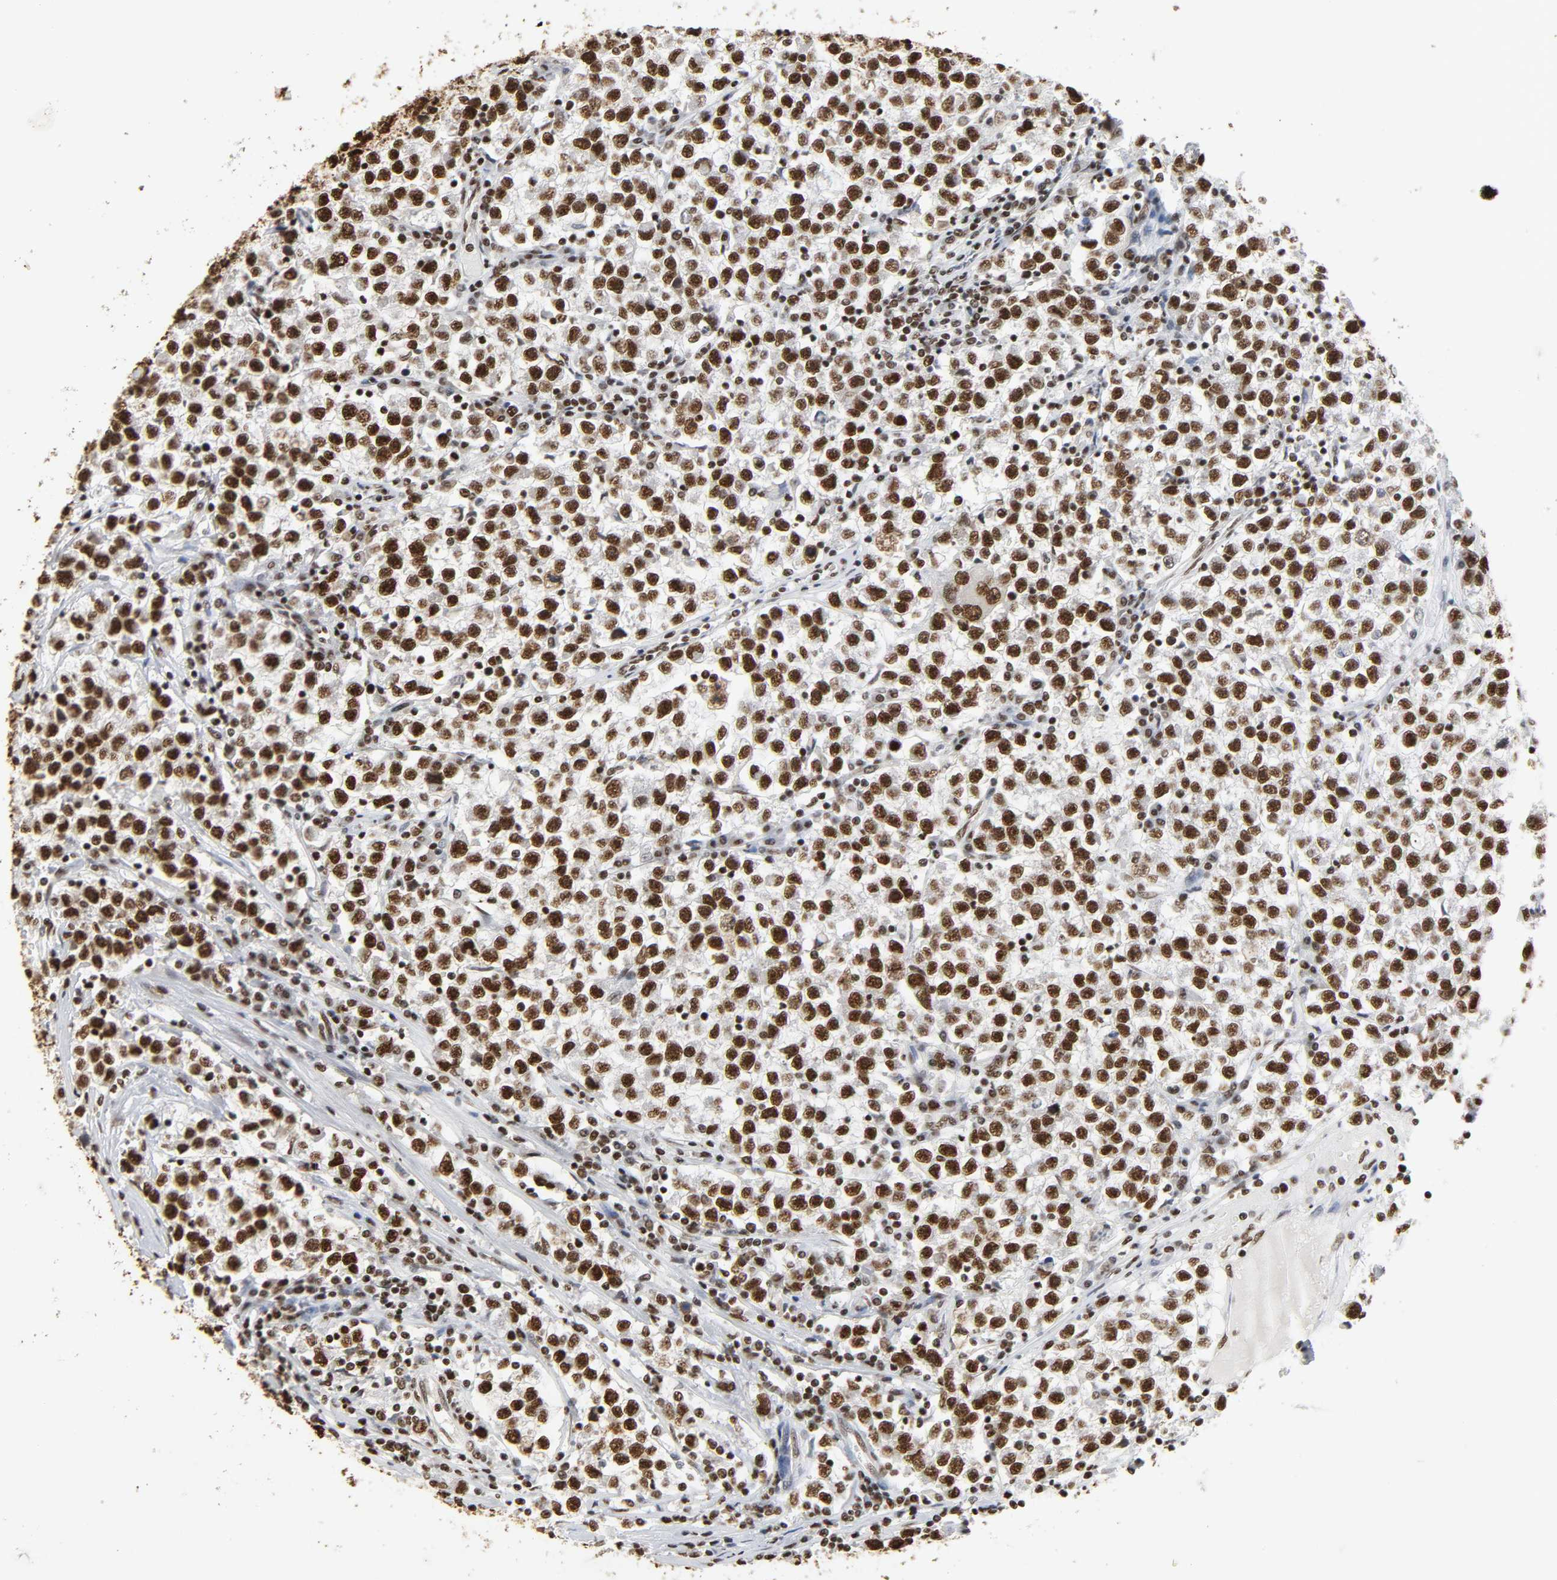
{"staining": {"intensity": "strong", "quantity": ">75%", "location": "nuclear"}, "tissue": "testis cancer", "cell_type": "Tumor cells", "image_type": "cancer", "snomed": [{"axis": "morphology", "description": "Seminoma, NOS"}, {"axis": "topography", "description": "Testis"}], "caption": "Protein analysis of testis cancer (seminoma) tissue demonstrates strong nuclear staining in about >75% of tumor cells. The staining was performed using DAB (3,3'-diaminobenzidine) to visualize the protein expression in brown, while the nuclei were stained in blue with hematoxylin (Magnification: 20x).", "gene": "HNRNPC", "patient": {"sex": "male", "age": 22}}